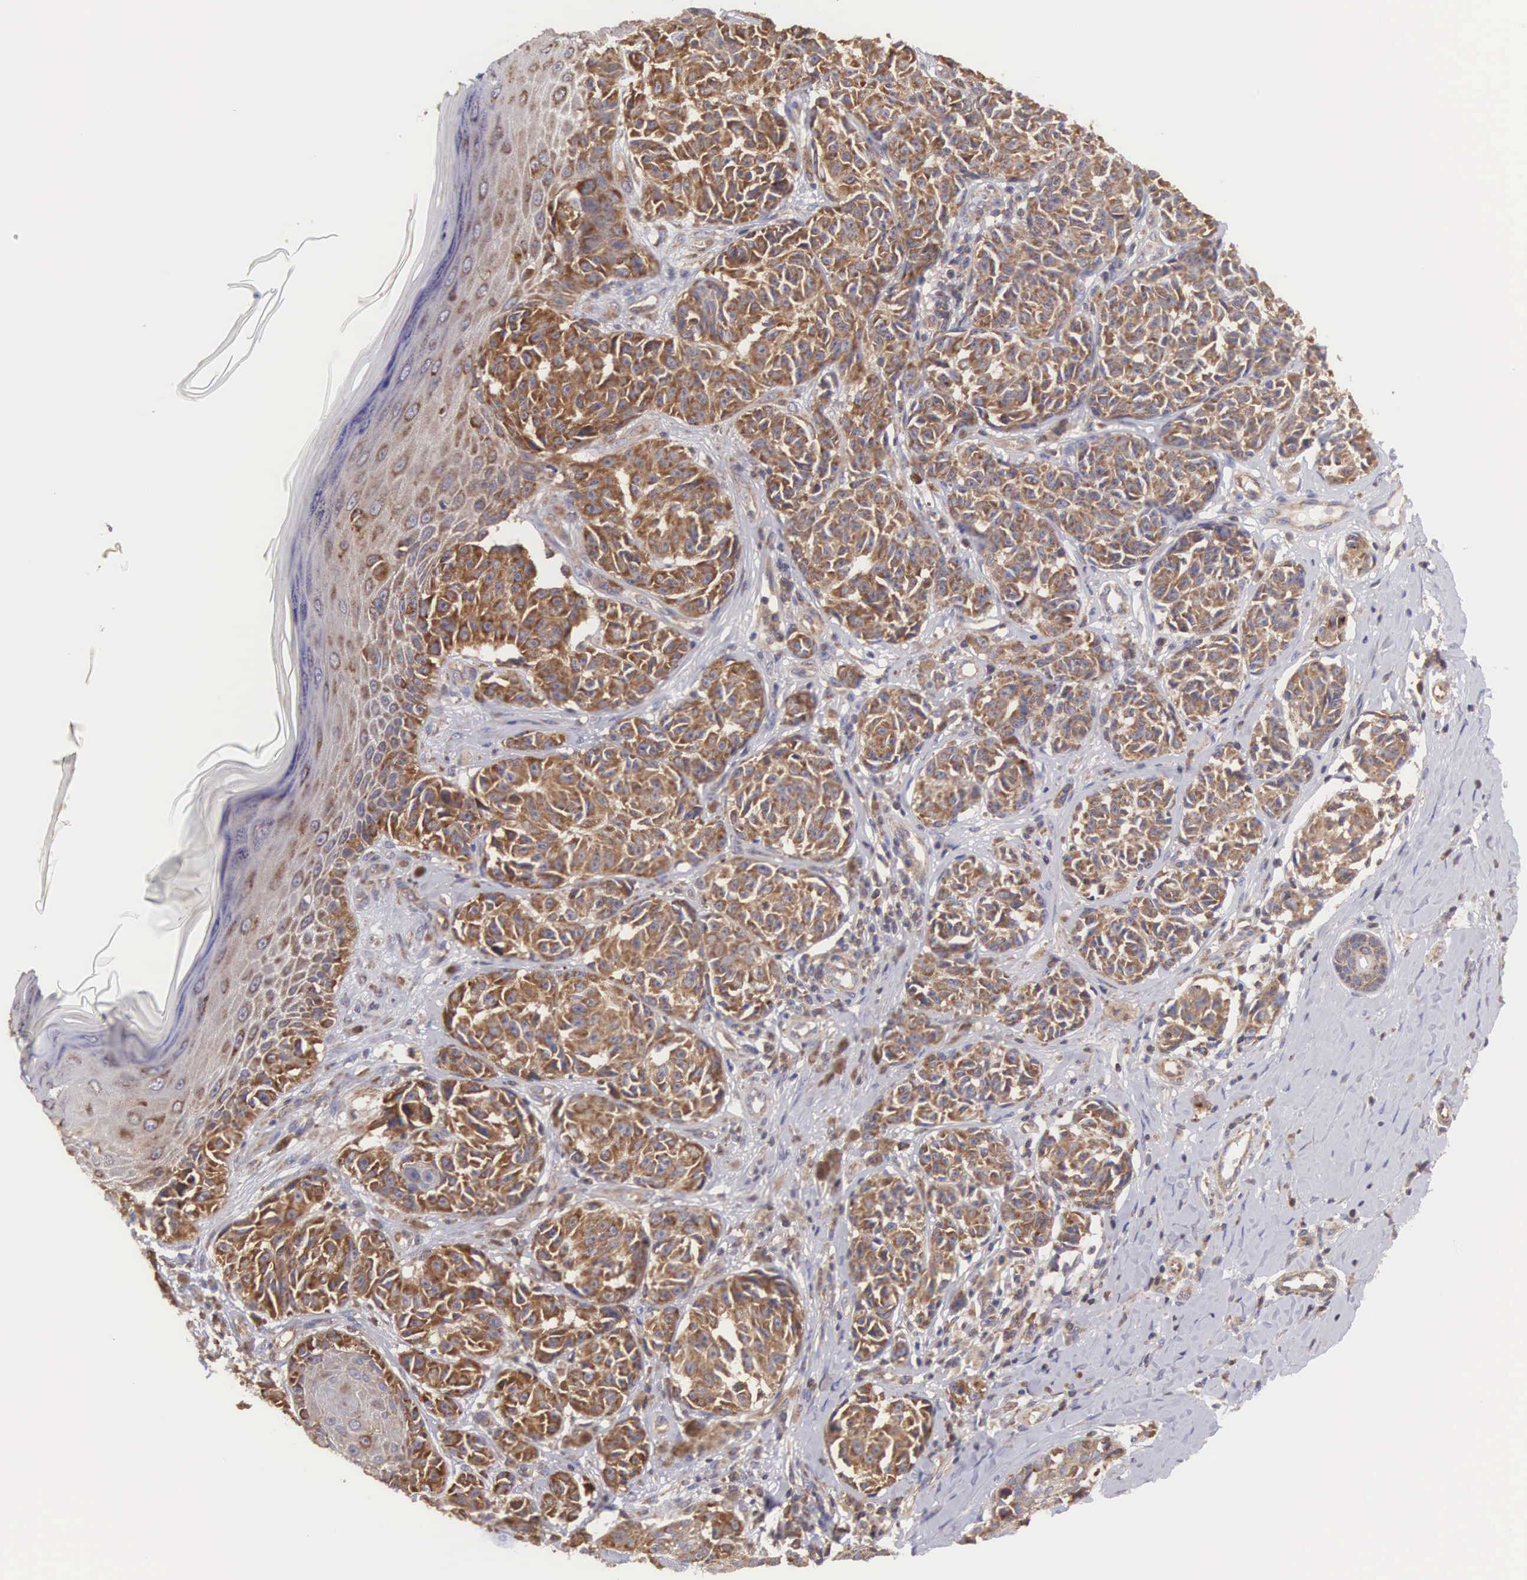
{"staining": {"intensity": "moderate", "quantity": ">75%", "location": "cytoplasmic/membranous"}, "tissue": "melanoma", "cell_type": "Tumor cells", "image_type": "cancer", "snomed": [{"axis": "morphology", "description": "Malignant melanoma, NOS"}, {"axis": "topography", "description": "Skin"}], "caption": "There is medium levels of moderate cytoplasmic/membranous expression in tumor cells of malignant melanoma, as demonstrated by immunohistochemical staining (brown color).", "gene": "DHRS1", "patient": {"sex": "male", "age": 49}}